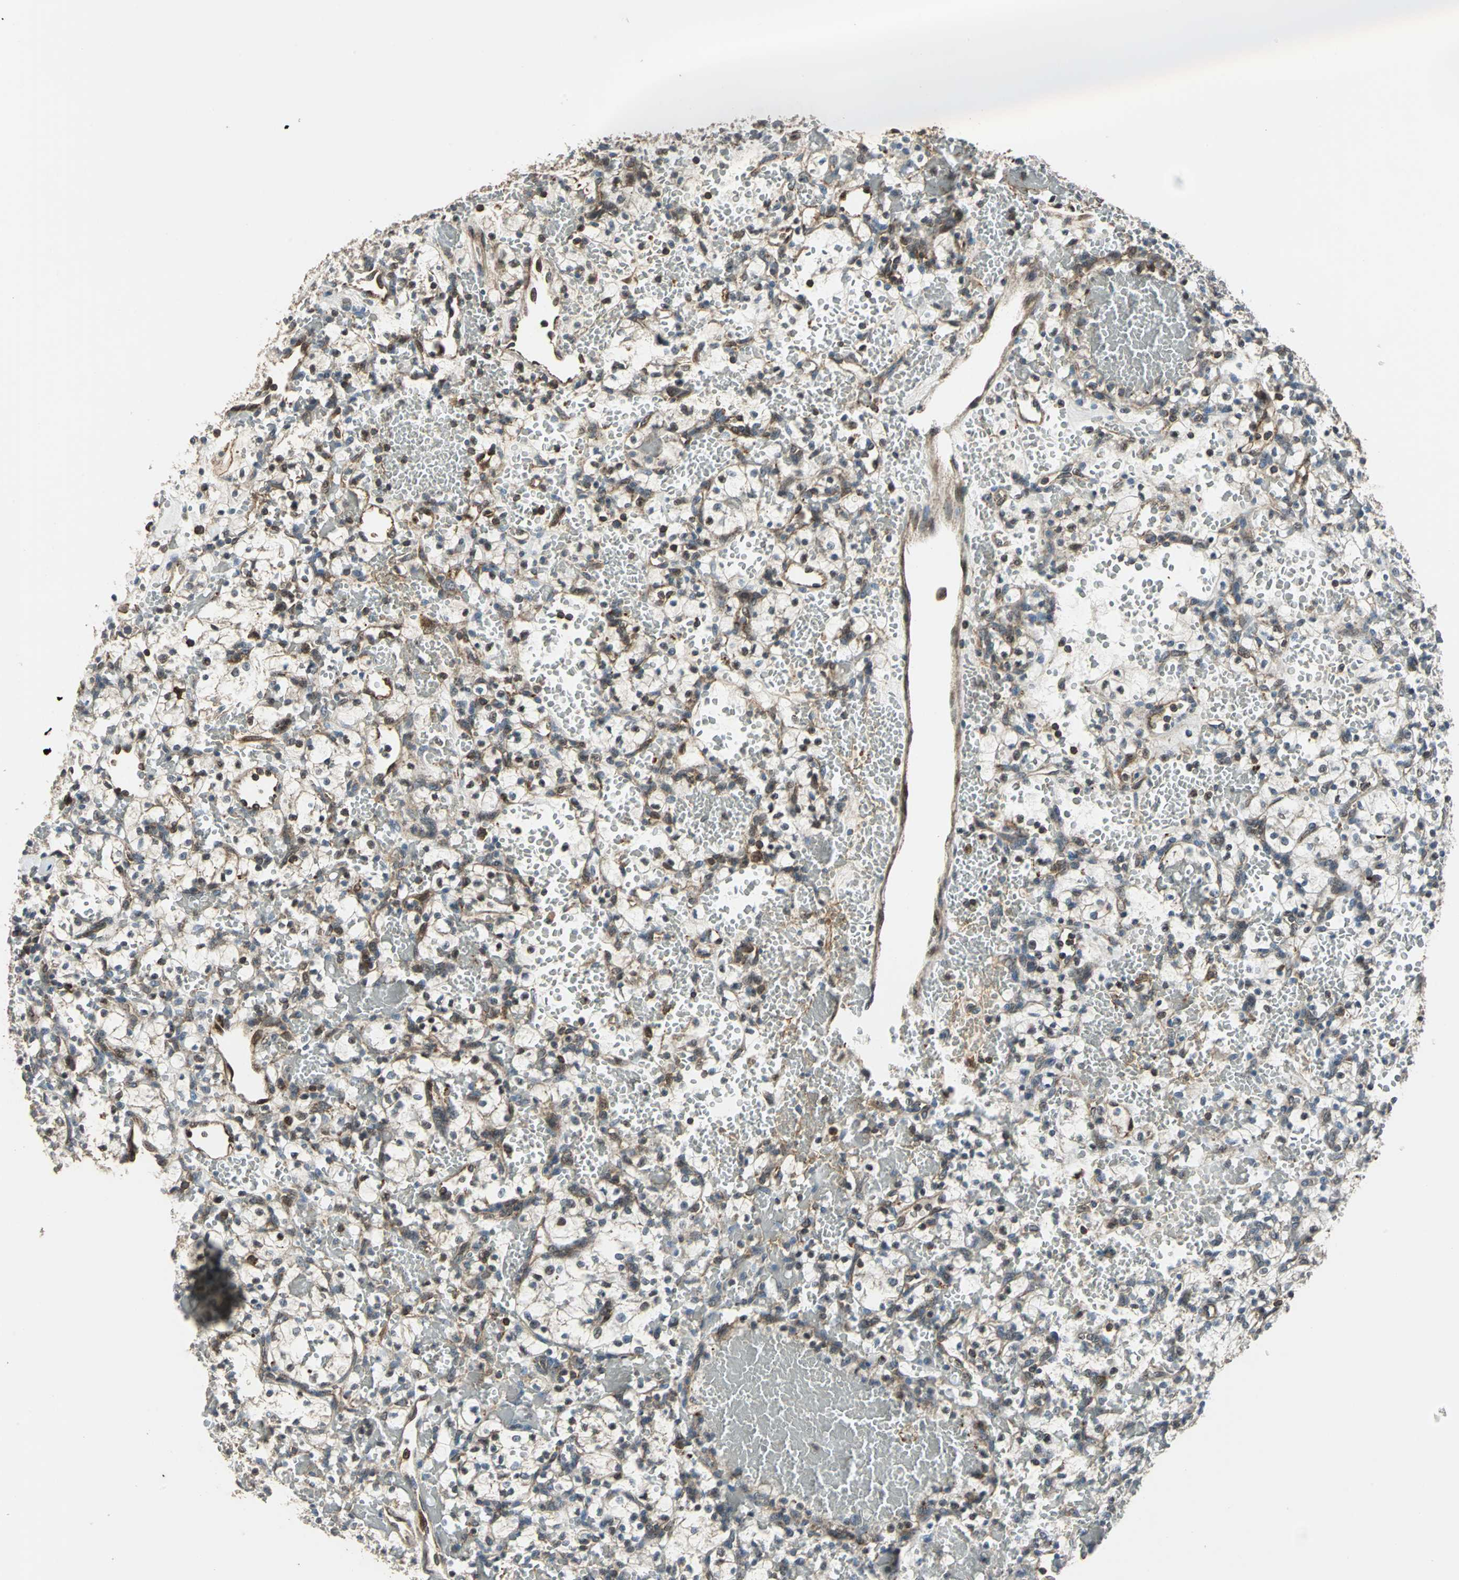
{"staining": {"intensity": "weak", "quantity": ">75%", "location": "cytoplasmic/membranous"}, "tissue": "renal cancer", "cell_type": "Tumor cells", "image_type": "cancer", "snomed": [{"axis": "morphology", "description": "Adenocarcinoma, NOS"}, {"axis": "topography", "description": "Kidney"}], "caption": "Brown immunohistochemical staining in human renal cancer demonstrates weak cytoplasmic/membranous positivity in approximately >75% of tumor cells. The staining is performed using DAB brown chromogen to label protein expression. The nuclei are counter-stained blue using hematoxylin.", "gene": "DNAJB4", "patient": {"sex": "female", "age": 60}}